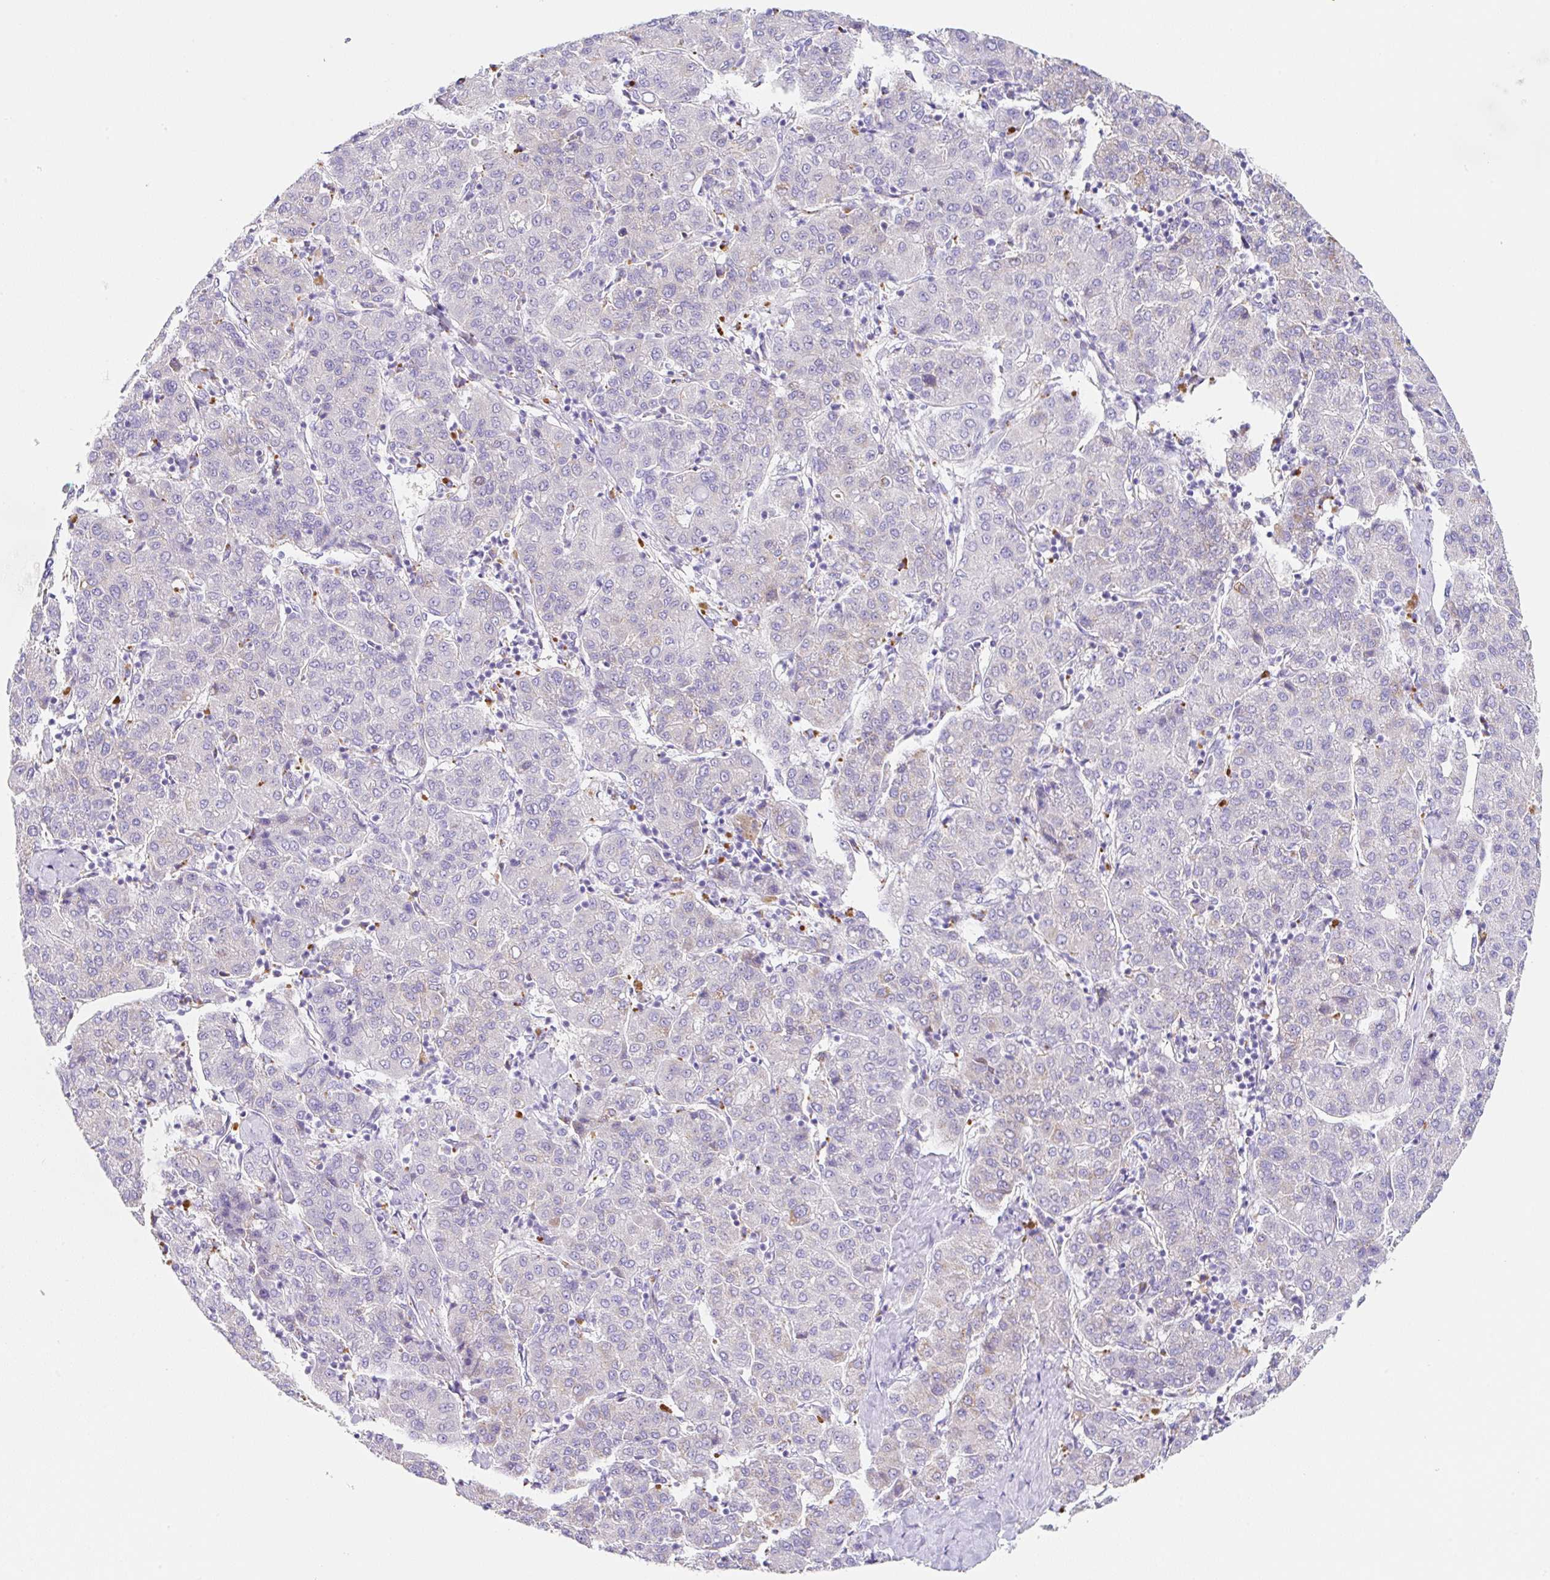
{"staining": {"intensity": "negative", "quantity": "none", "location": "none"}, "tissue": "liver cancer", "cell_type": "Tumor cells", "image_type": "cancer", "snomed": [{"axis": "morphology", "description": "Carcinoma, Hepatocellular, NOS"}, {"axis": "topography", "description": "Liver"}], "caption": "Liver hepatocellular carcinoma stained for a protein using immunohistochemistry (IHC) shows no staining tumor cells.", "gene": "DKK4", "patient": {"sex": "male", "age": 65}}